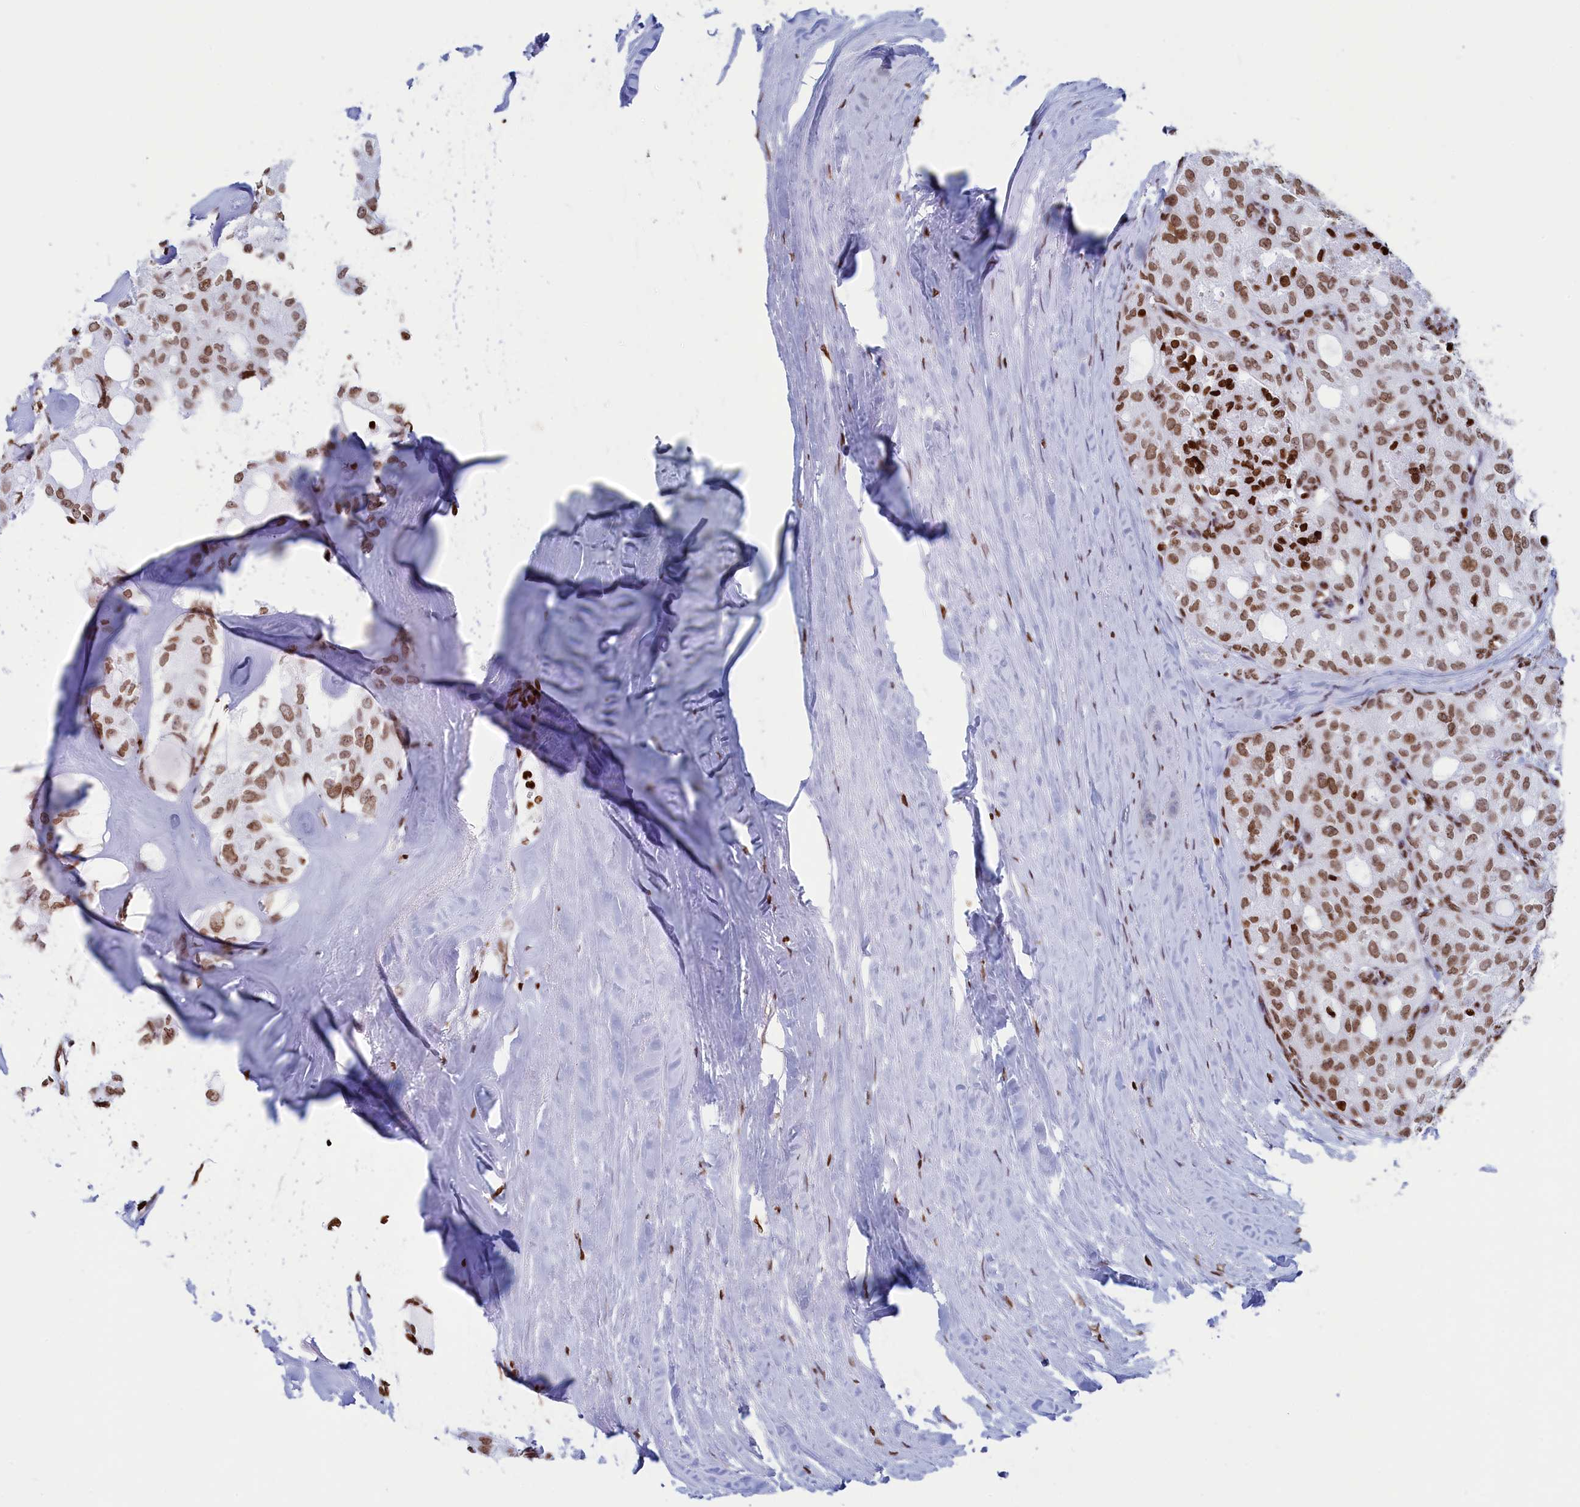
{"staining": {"intensity": "moderate", "quantity": ">75%", "location": "nuclear"}, "tissue": "thyroid cancer", "cell_type": "Tumor cells", "image_type": "cancer", "snomed": [{"axis": "morphology", "description": "Follicular adenoma carcinoma, NOS"}, {"axis": "topography", "description": "Thyroid gland"}], "caption": "There is medium levels of moderate nuclear staining in tumor cells of thyroid follicular adenoma carcinoma, as demonstrated by immunohistochemical staining (brown color).", "gene": "APOBEC3A", "patient": {"sex": "male", "age": 75}}